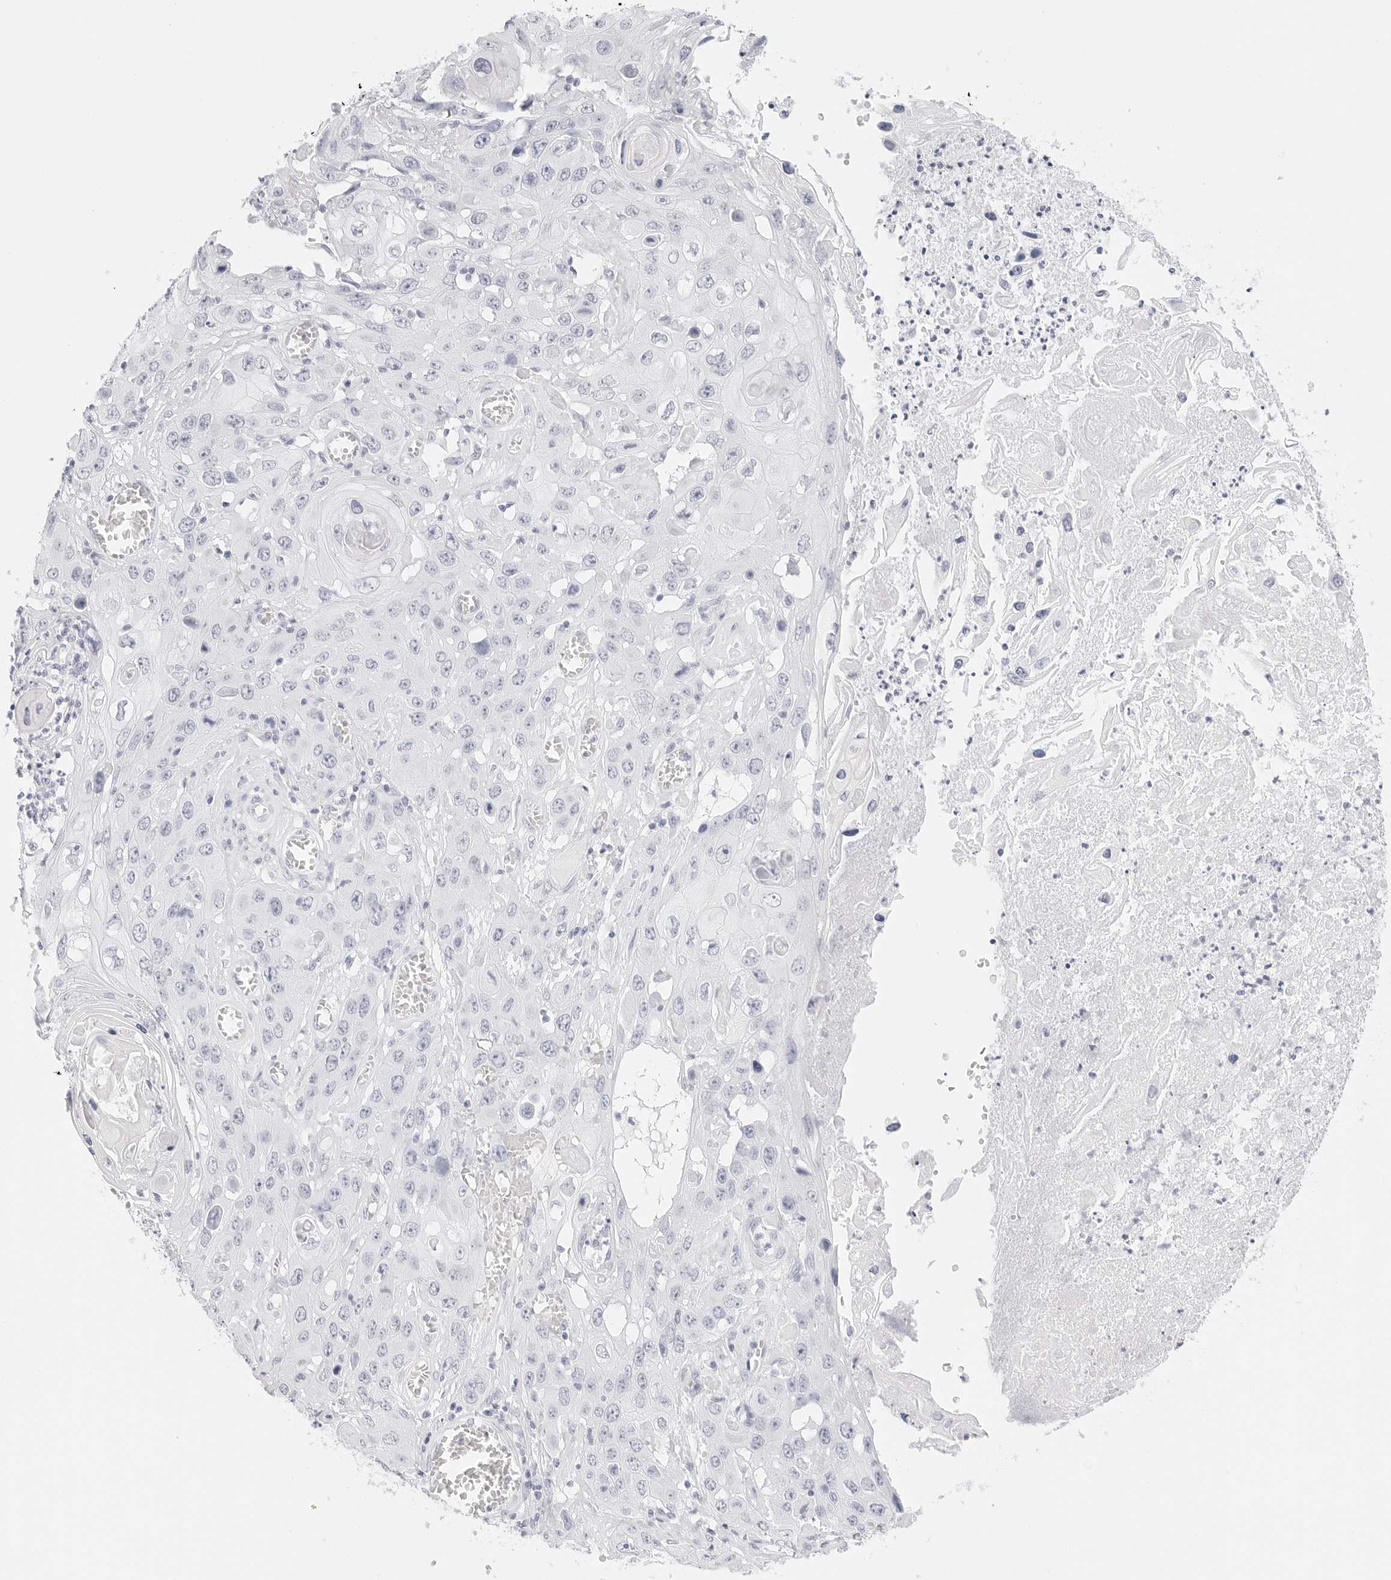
{"staining": {"intensity": "negative", "quantity": "none", "location": "none"}, "tissue": "skin cancer", "cell_type": "Tumor cells", "image_type": "cancer", "snomed": [{"axis": "morphology", "description": "Squamous cell carcinoma, NOS"}, {"axis": "topography", "description": "Skin"}], "caption": "An immunohistochemistry (IHC) photomicrograph of skin cancer is shown. There is no staining in tumor cells of skin cancer. The staining is performed using DAB (3,3'-diaminobenzidine) brown chromogen with nuclei counter-stained in using hematoxylin.", "gene": "TFF2", "patient": {"sex": "male", "age": 55}}